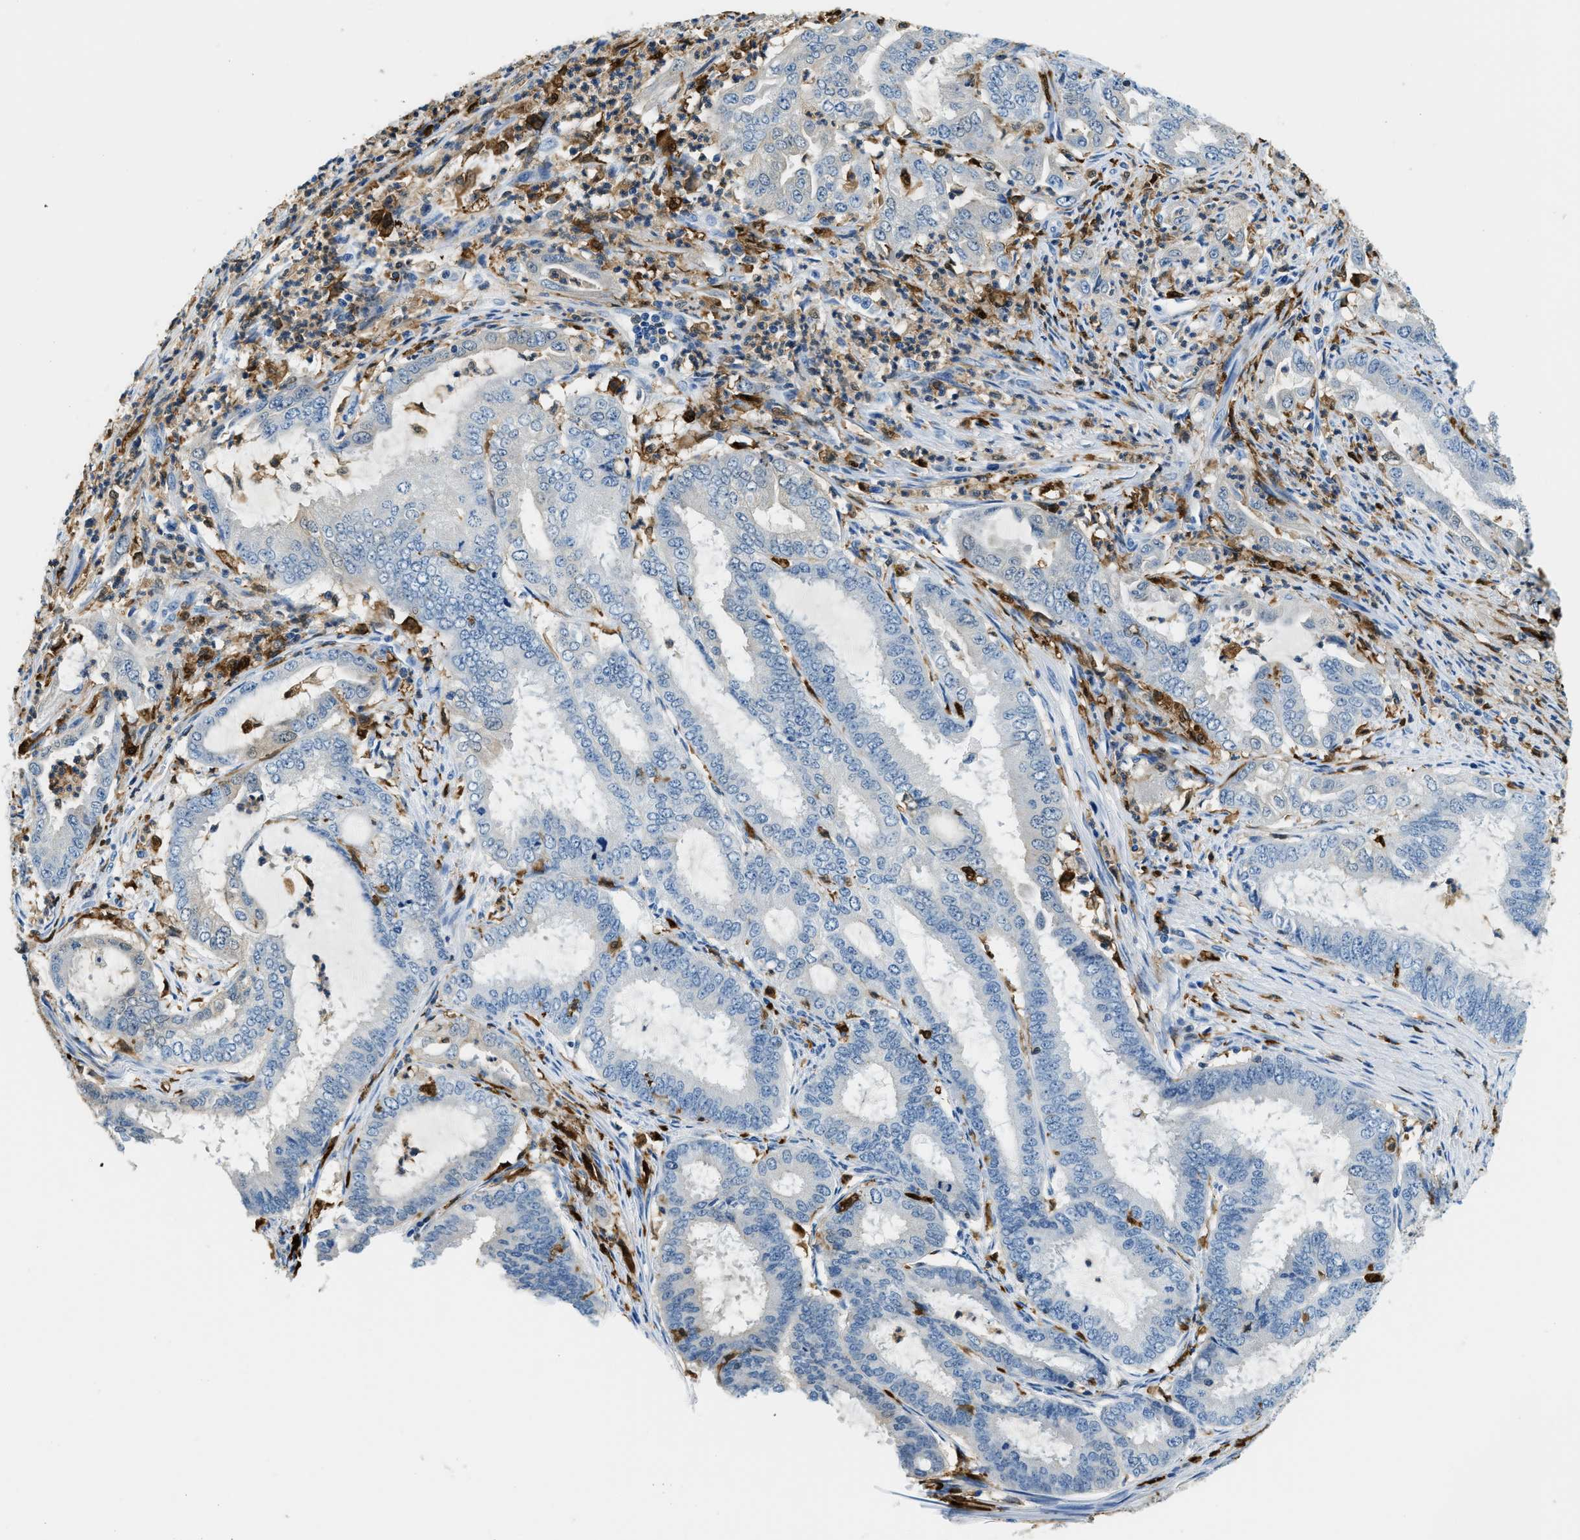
{"staining": {"intensity": "negative", "quantity": "none", "location": "none"}, "tissue": "endometrial cancer", "cell_type": "Tumor cells", "image_type": "cancer", "snomed": [{"axis": "morphology", "description": "Adenocarcinoma, NOS"}, {"axis": "topography", "description": "Endometrium"}], "caption": "Endometrial cancer (adenocarcinoma) was stained to show a protein in brown. There is no significant positivity in tumor cells.", "gene": "CAPG", "patient": {"sex": "female", "age": 51}}